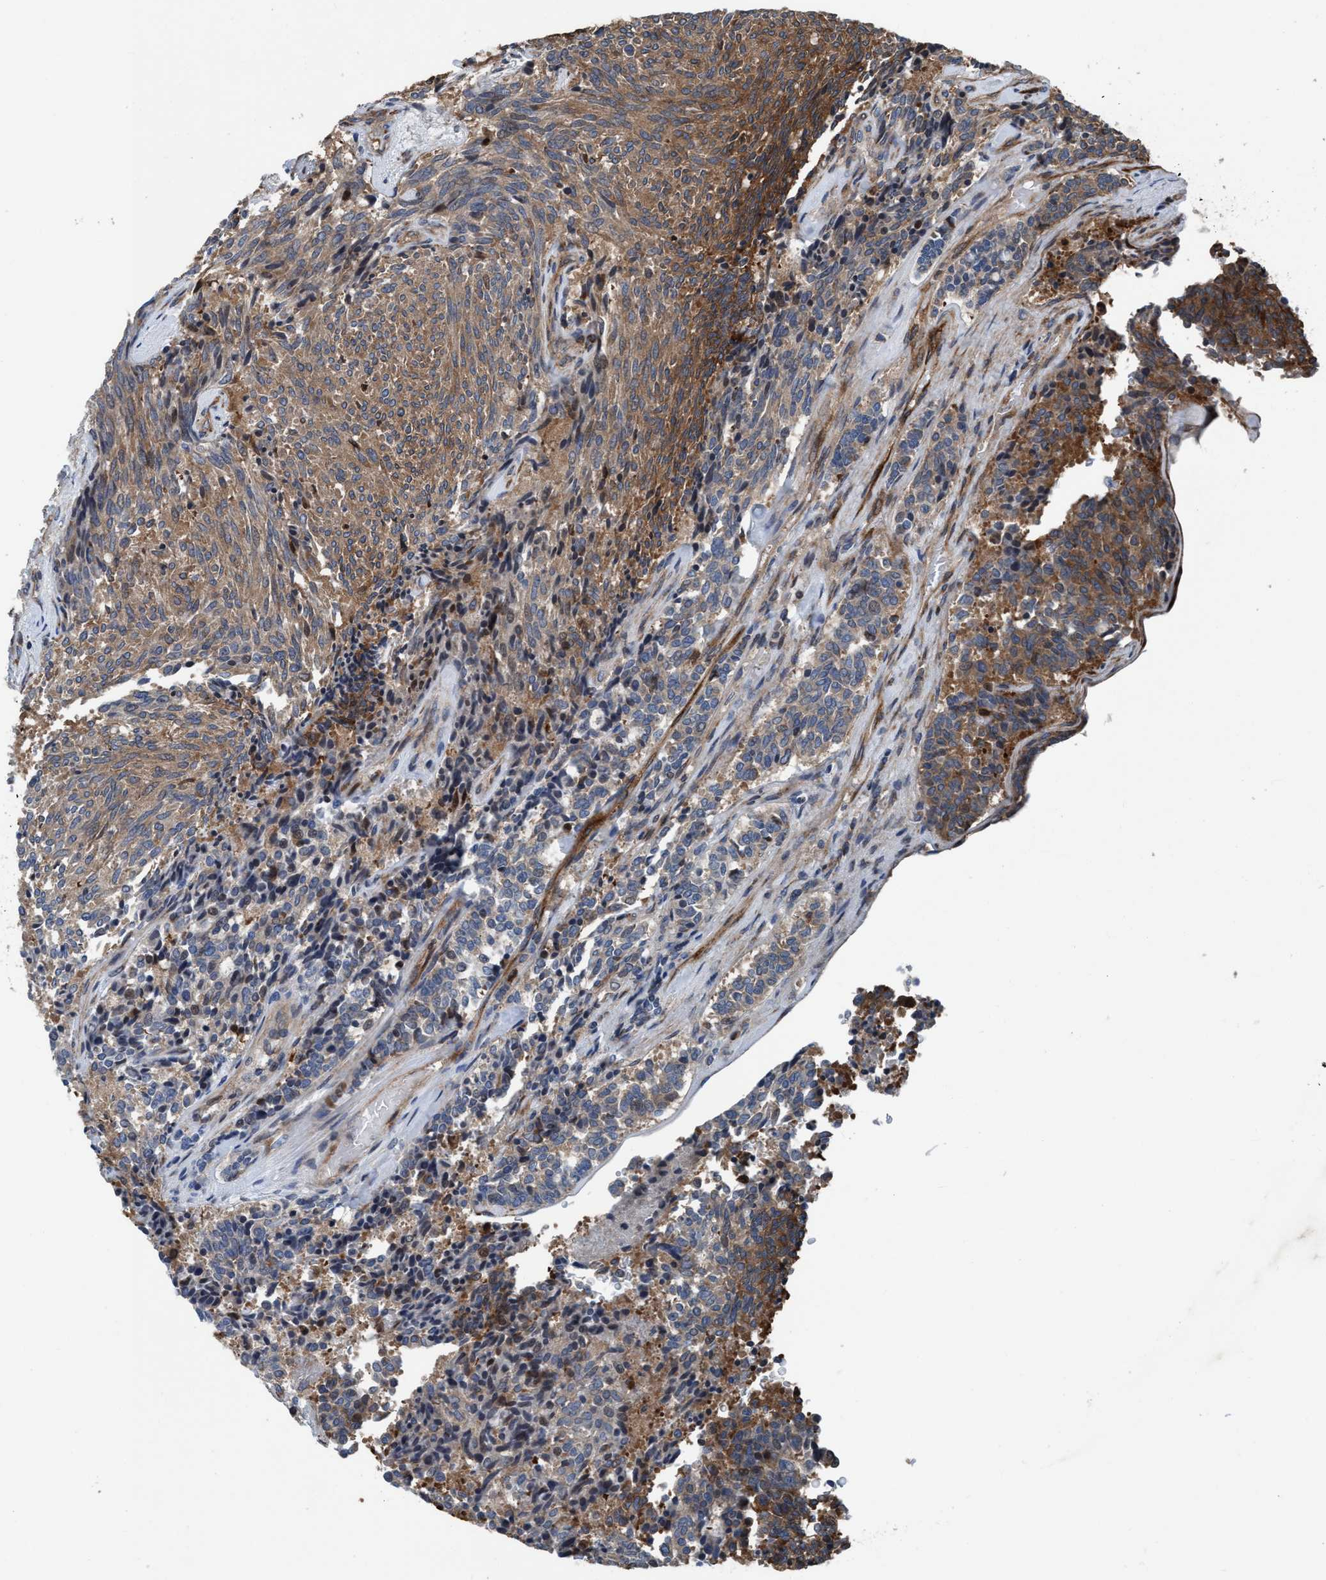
{"staining": {"intensity": "moderate", "quantity": ">75%", "location": "cytoplasmic/membranous"}, "tissue": "carcinoid", "cell_type": "Tumor cells", "image_type": "cancer", "snomed": [{"axis": "morphology", "description": "Carcinoid, malignant, NOS"}, {"axis": "topography", "description": "Pancreas"}], "caption": "Immunohistochemistry image of human malignant carcinoid stained for a protein (brown), which shows medium levels of moderate cytoplasmic/membranous positivity in about >75% of tumor cells.", "gene": "NMT1", "patient": {"sex": "female", "age": 54}}